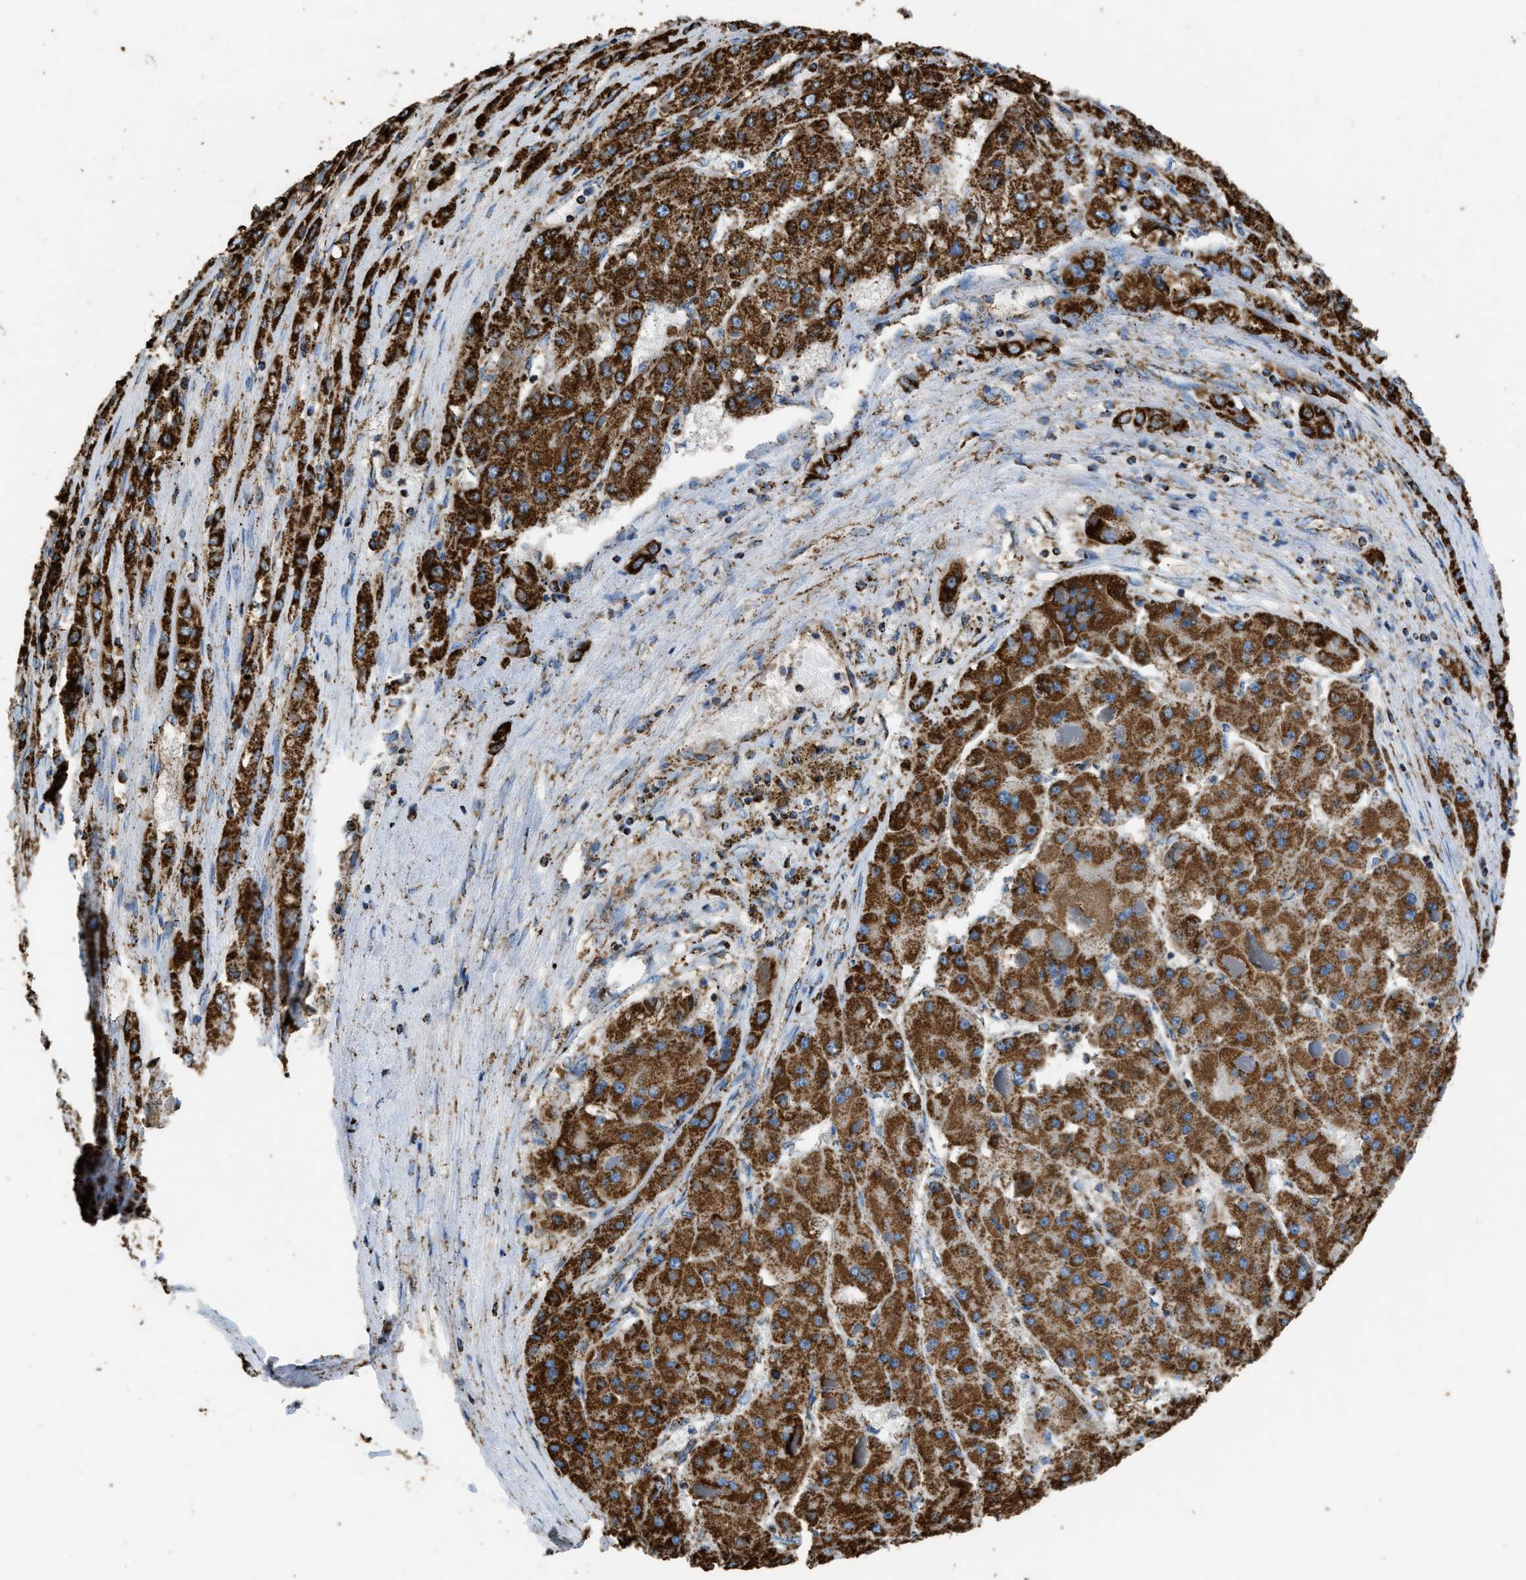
{"staining": {"intensity": "strong", "quantity": ">75%", "location": "cytoplasmic/membranous"}, "tissue": "liver cancer", "cell_type": "Tumor cells", "image_type": "cancer", "snomed": [{"axis": "morphology", "description": "Carcinoma, Hepatocellular, NOS"}, {"axis": "topography", "description": "Liver"}], "caption": "Liver cancer (hepatocellular carcinoma) stained with a brown dye demonstrates strong cytoplasmic/membranous positive expression in approximately >75% of tumor cells.", "gene": "IRX6", "patient": {"sex": "female", "age": 73}}